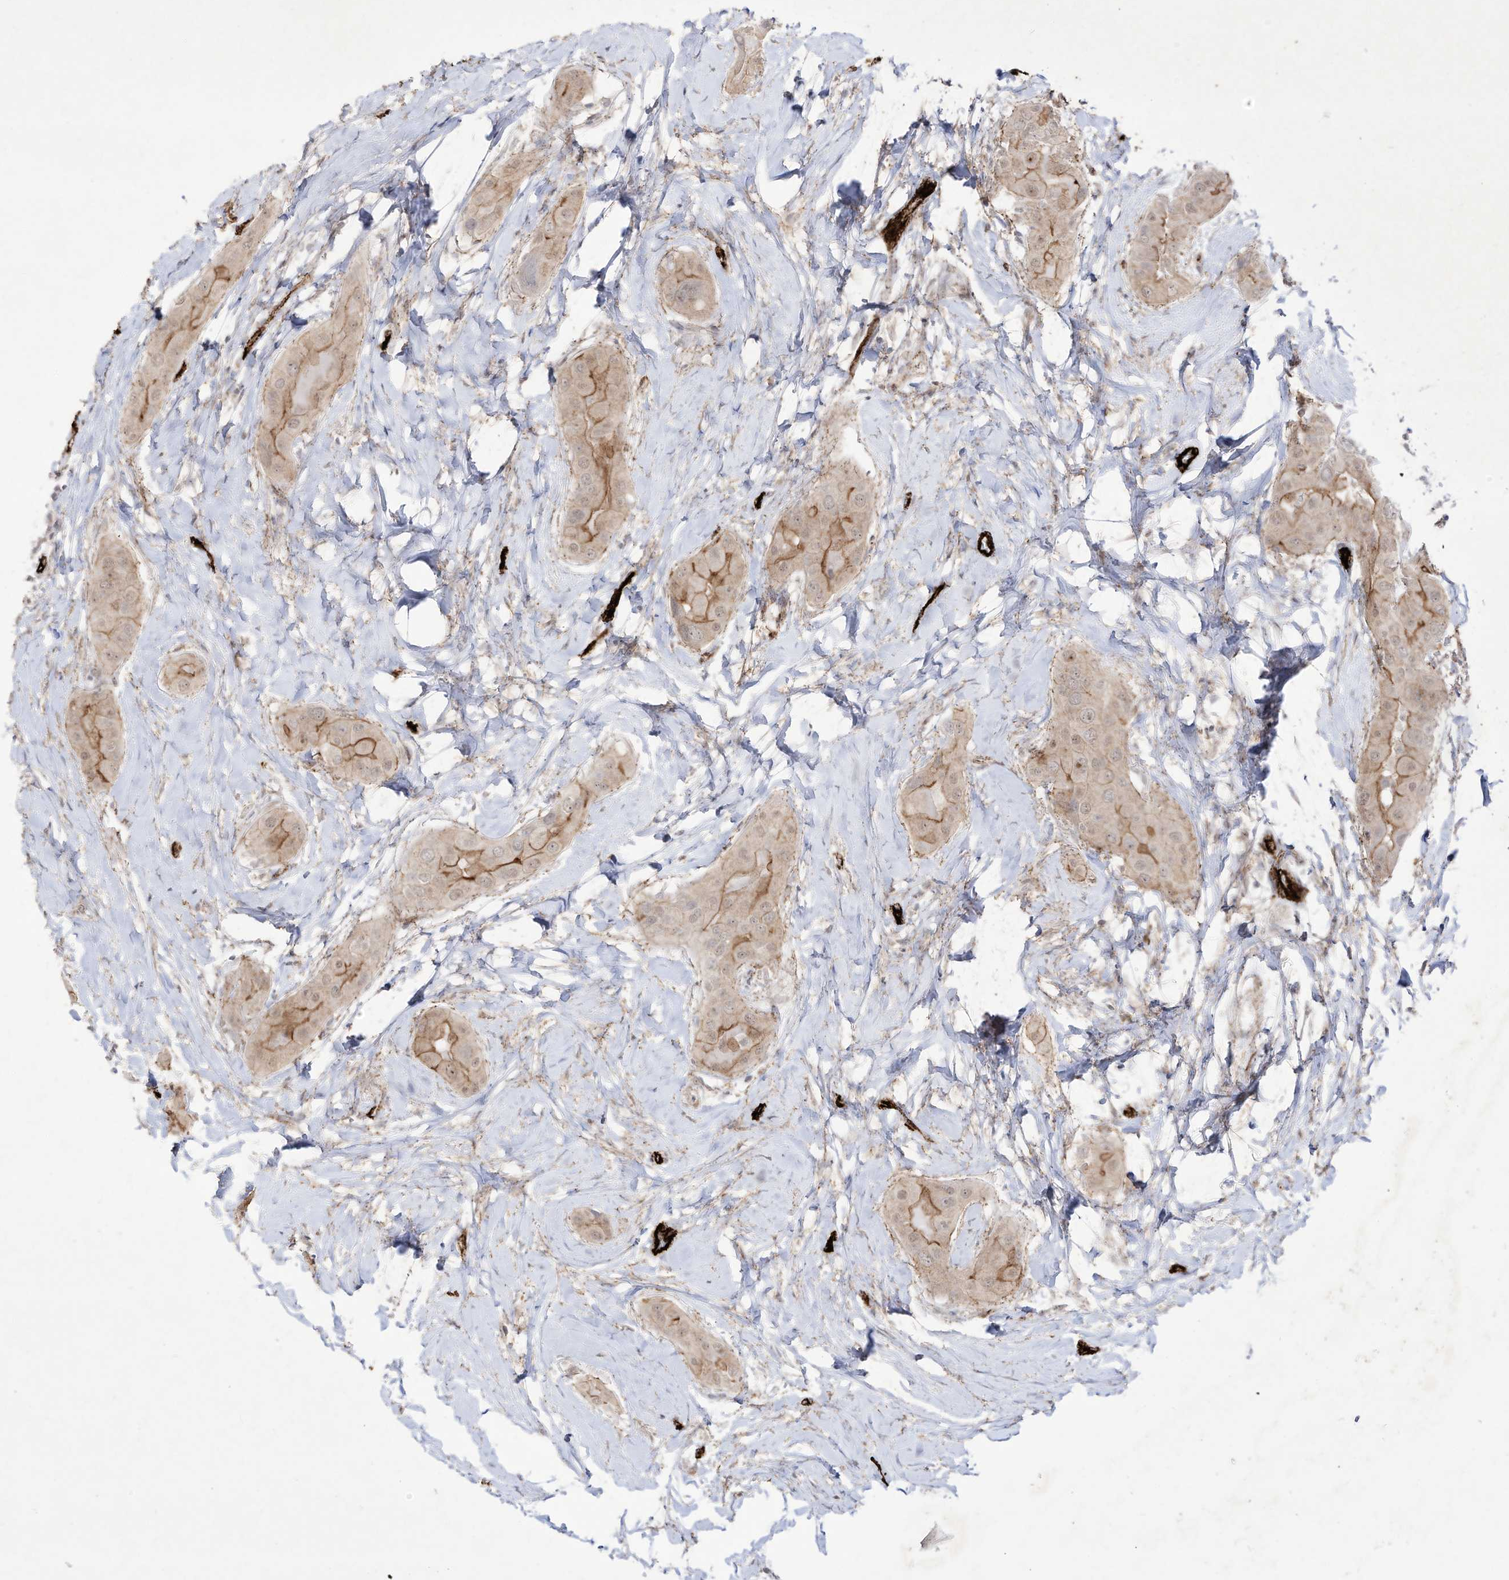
{"staining": {"intensity": "moderate", "quantity": ">75%", "location": "cytoplasmic/membranous"}, "tissue": "thyroid cancer", "cell_type": "Tumor cells", "image_type": "cancer", "snomed": [{"axis": "morphology", "description": "Papillary adenocarcinoma, NOS"}, {"axis": "topography", "description": "Thyroid gland"}], "caption": "This image displays immunohistochemistry (IHC) staining of thyroid papillary adenocarcinoma, with medium moderate cytoplasmic/membranous expression in about >75% of tumor cells.", "gene": "ZGRF1", "patient": {"sex": "male", "age": 33}}